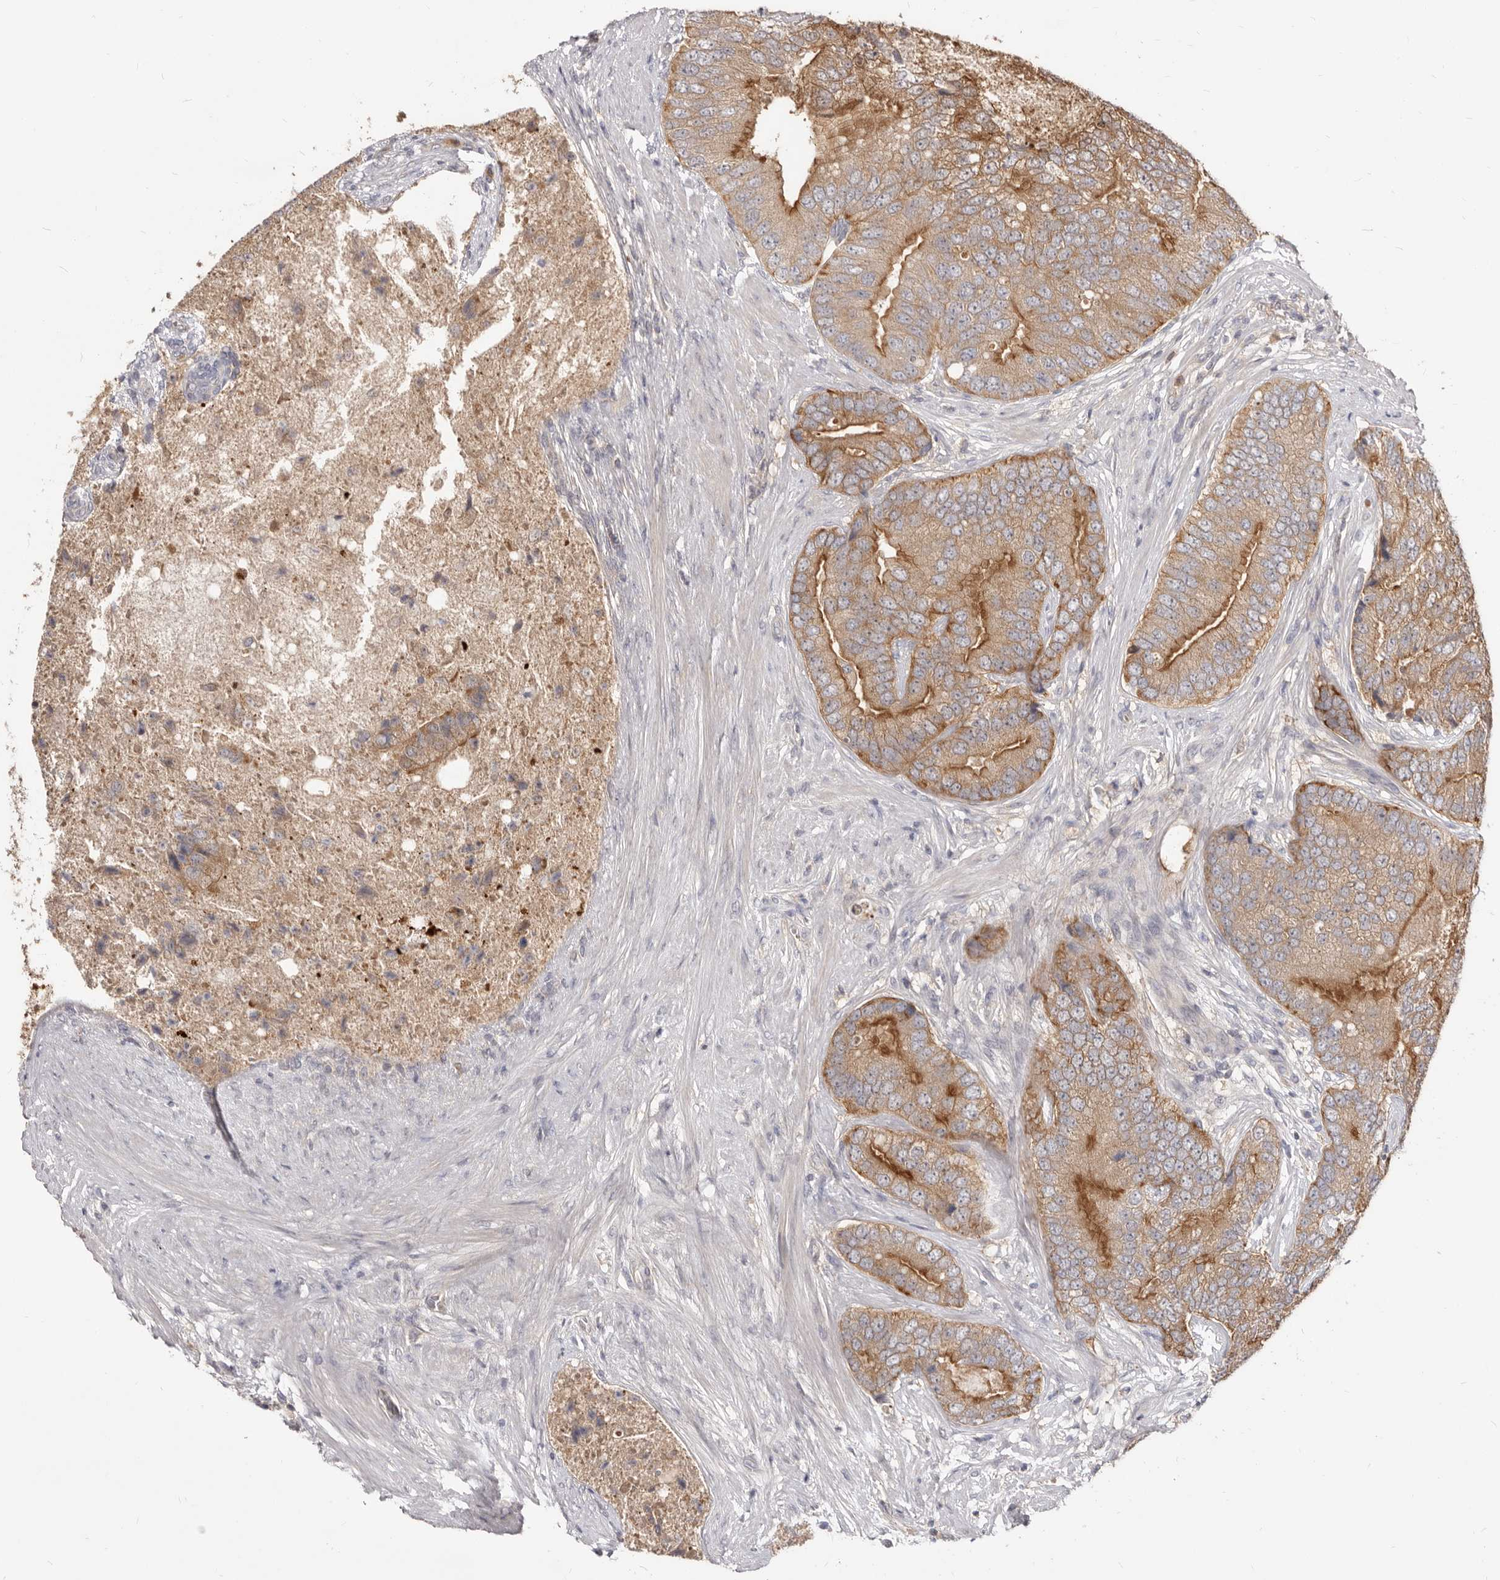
{"staining": {"intensity": "moderate", "quantity": ">75%", "location": "cytoplasmic/membranous"}, "tissue": "prostate cancer", "cell_type": "Tumor cells", "image_type": "cancer", "snomed": [{"axis": "morphology", "description": "Adenocarcinoma, High grade"}, {"axis": "topography", "description": "Prostate"}], "caption": "This is a histology image of immunohistochemistry staining of prostate cancer, which shows moderate staining in the cytoplasmic/membranous of tumor cells.", "gene": "TC2N", "patient": {"sex": "male", "age": 70}}